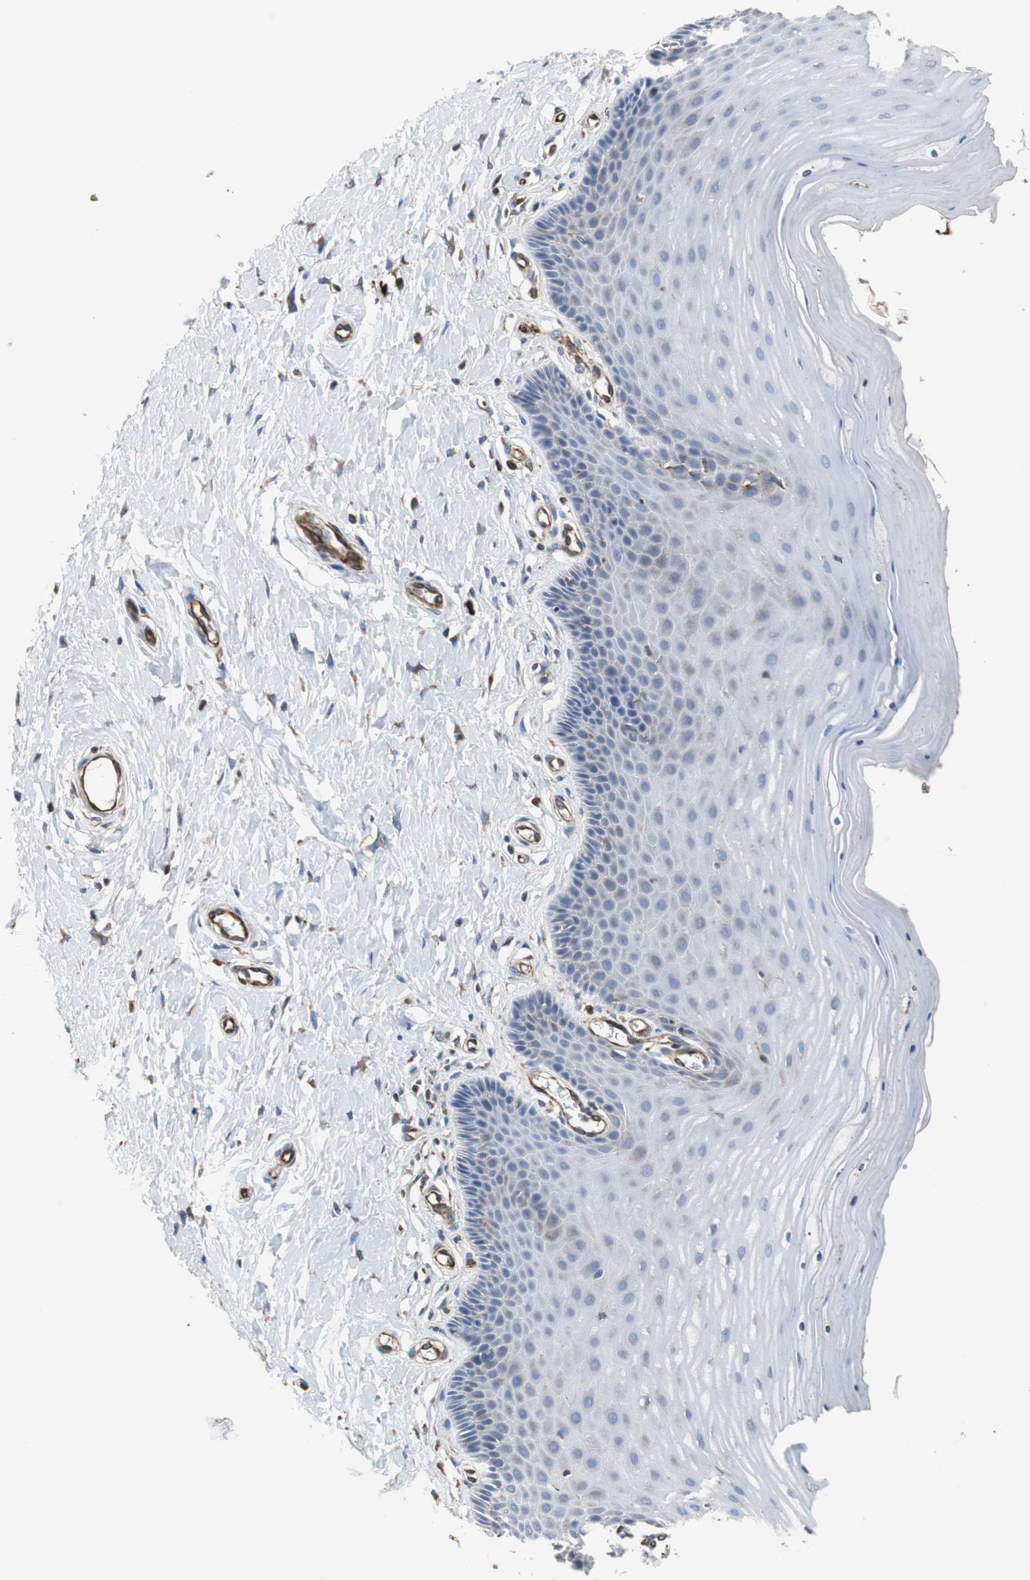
{"staining": {"intensity": "moderate", "quantity": ">75%", "location": "cytoplasmic/membranous"}, "tissue": "cervix", "cell_type": "Glandular cells", "image_type": "normal", "snomed": [{"axis": "morphology", "description": "Normal tissue, NOS"}, {"axis": "topography", "description": "Cervix"}], "caption": "Glandular cells show medium levels of moderate cytoplasmic/membranous staining in approximately >75% of cells in benign cervix. (brown staining indicates protein expression, while blue staining denotes nuclei).", "gene": "PLCG2", "patient": {"sex": "female", "age": 55}}